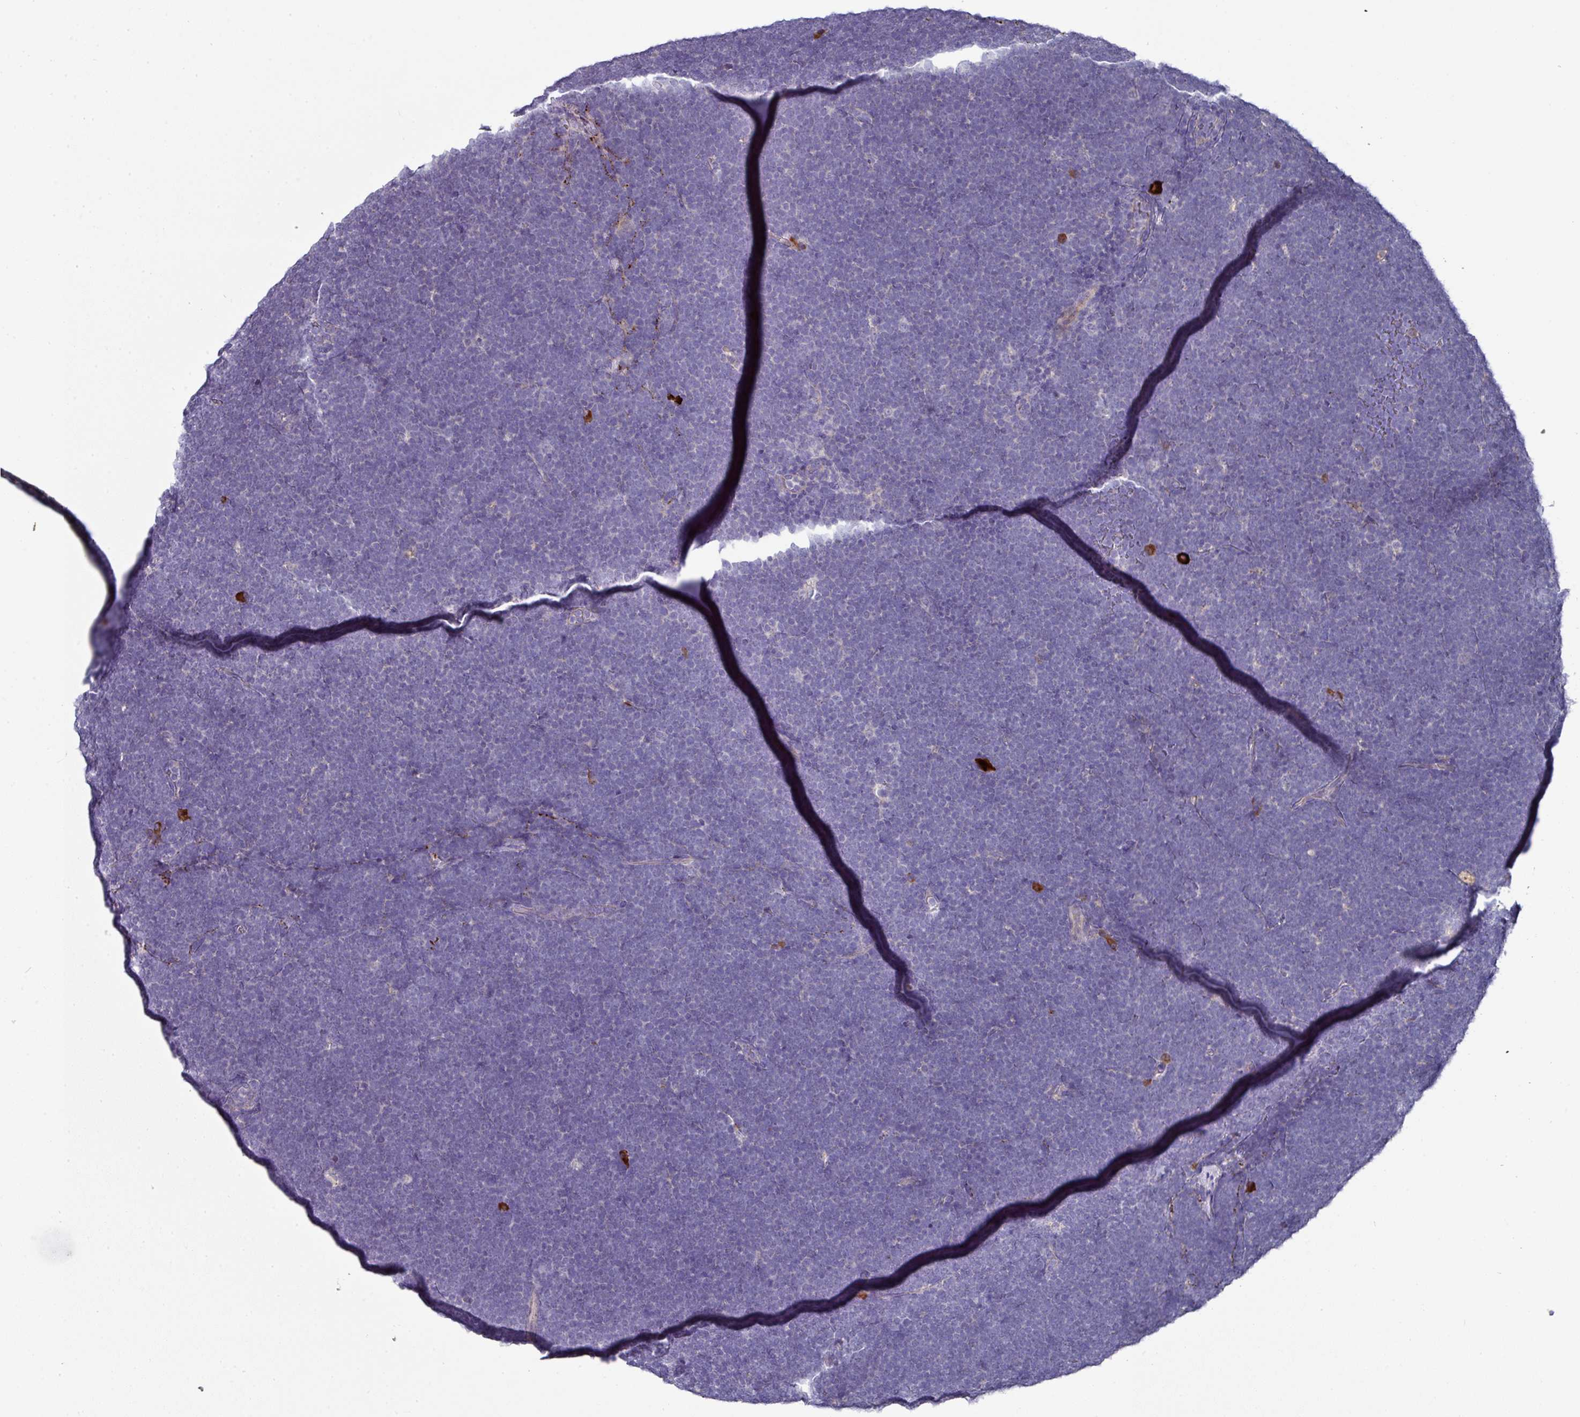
{"staining": {"intensity": "negative", "quantity": "none", "location": "none"}, "tissue": "lymphoma", "cell_type": "Tumor cells", "image_type": "cancer", "snomed": [{"axis": "morphology", "description": "Malignant lymphoma, non-Hodgkin's type, High grade"}, {"axis": "topography", "description": "Lymph node"}], "caption": "Micrograph shows no protein staining in tumor cells of lymphoma tissue.", "gene": "IL4R", "patient": {"sex": "male", "age": 13}}